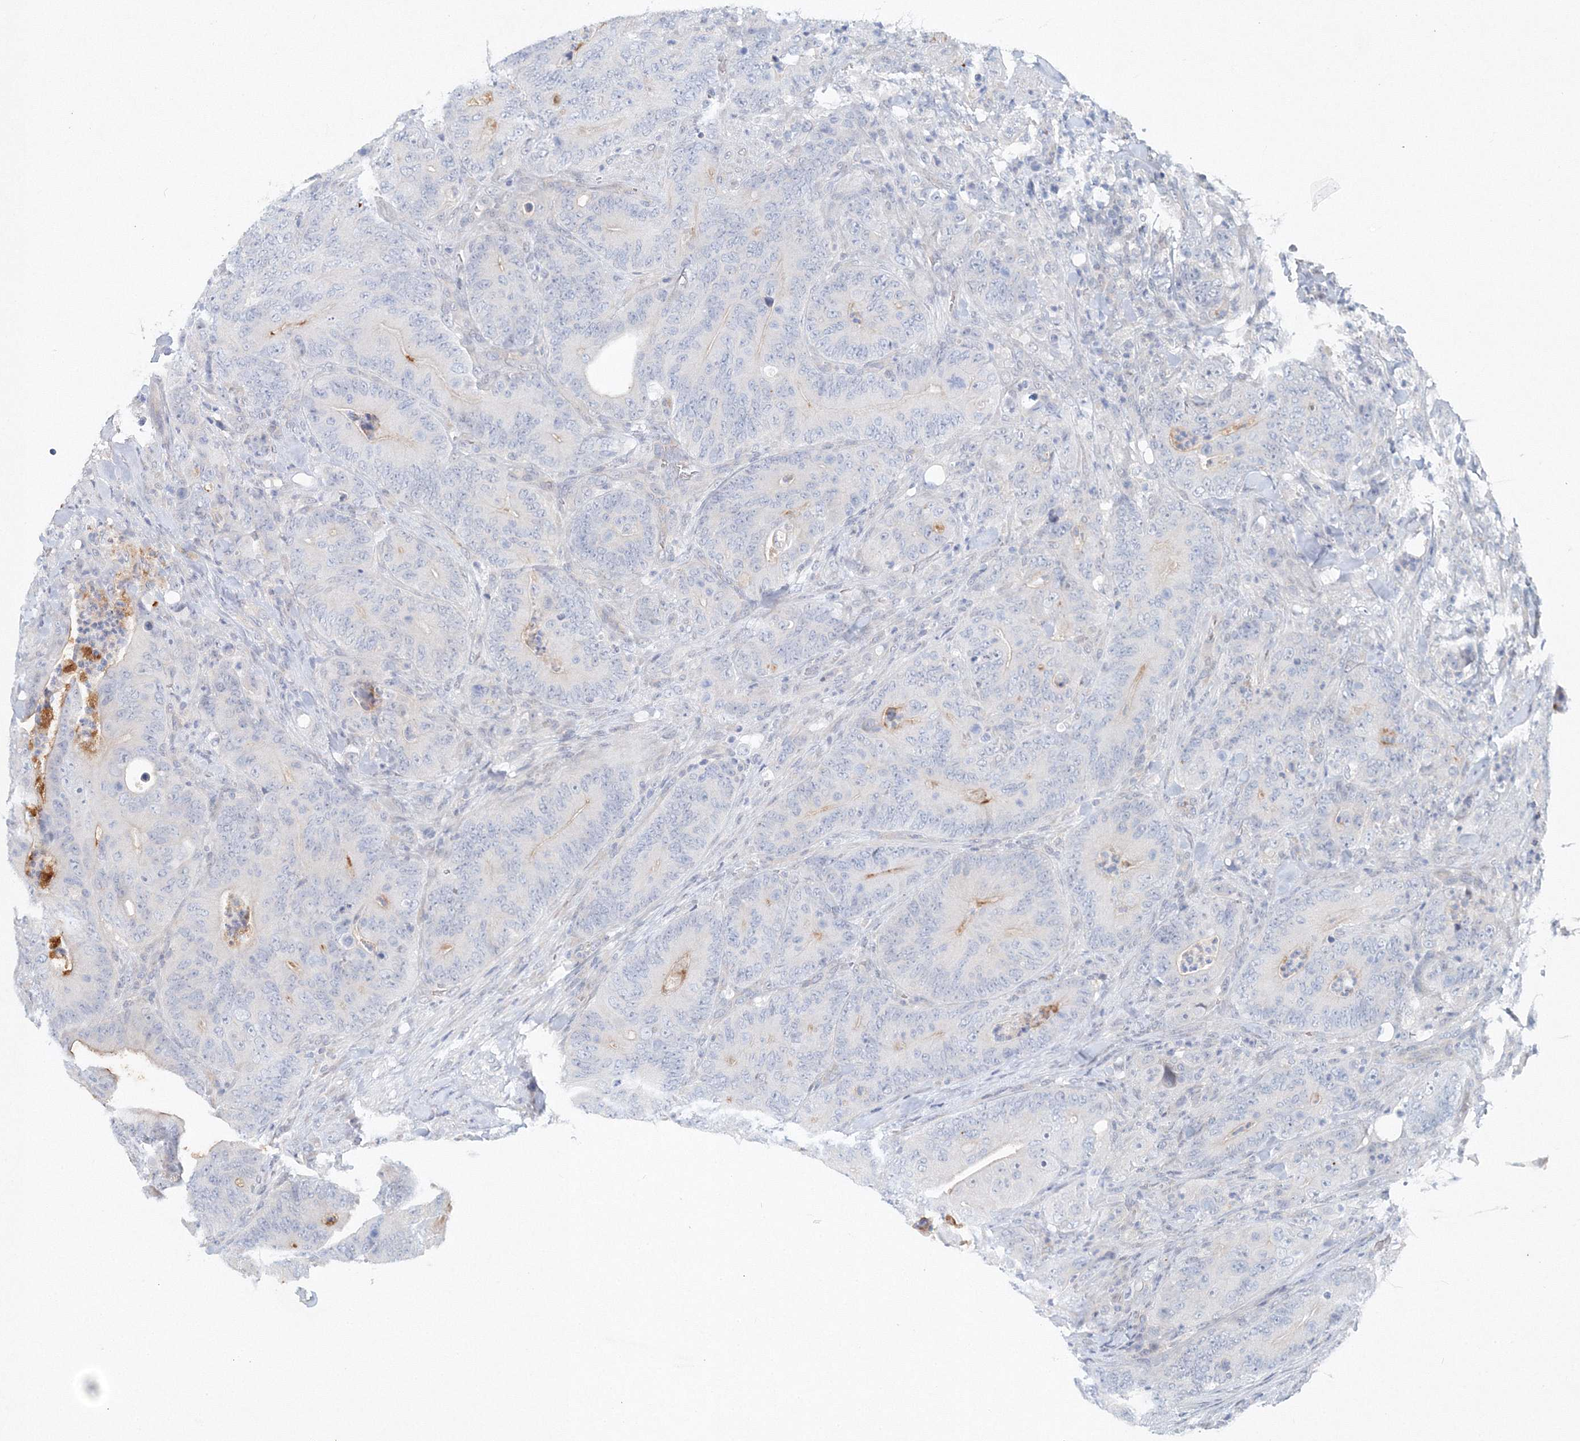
{"staining": {"intensity": "negative", "quantity": "none", "location": "none"}, "tissue": "colorectal cancer", "cell_type": "Tumor cells", "image_type": "cancer", "snomed": [{"axis": "morphology", "description": "Normal tissue, NOS"}, {"axis": "topography", "description": "Colon"}], "caption": "Tumor cells show no significant positivity in colorectal cancer.", "gene": "SH3BP5", "patient": {"sex": "female", "age": 82}}